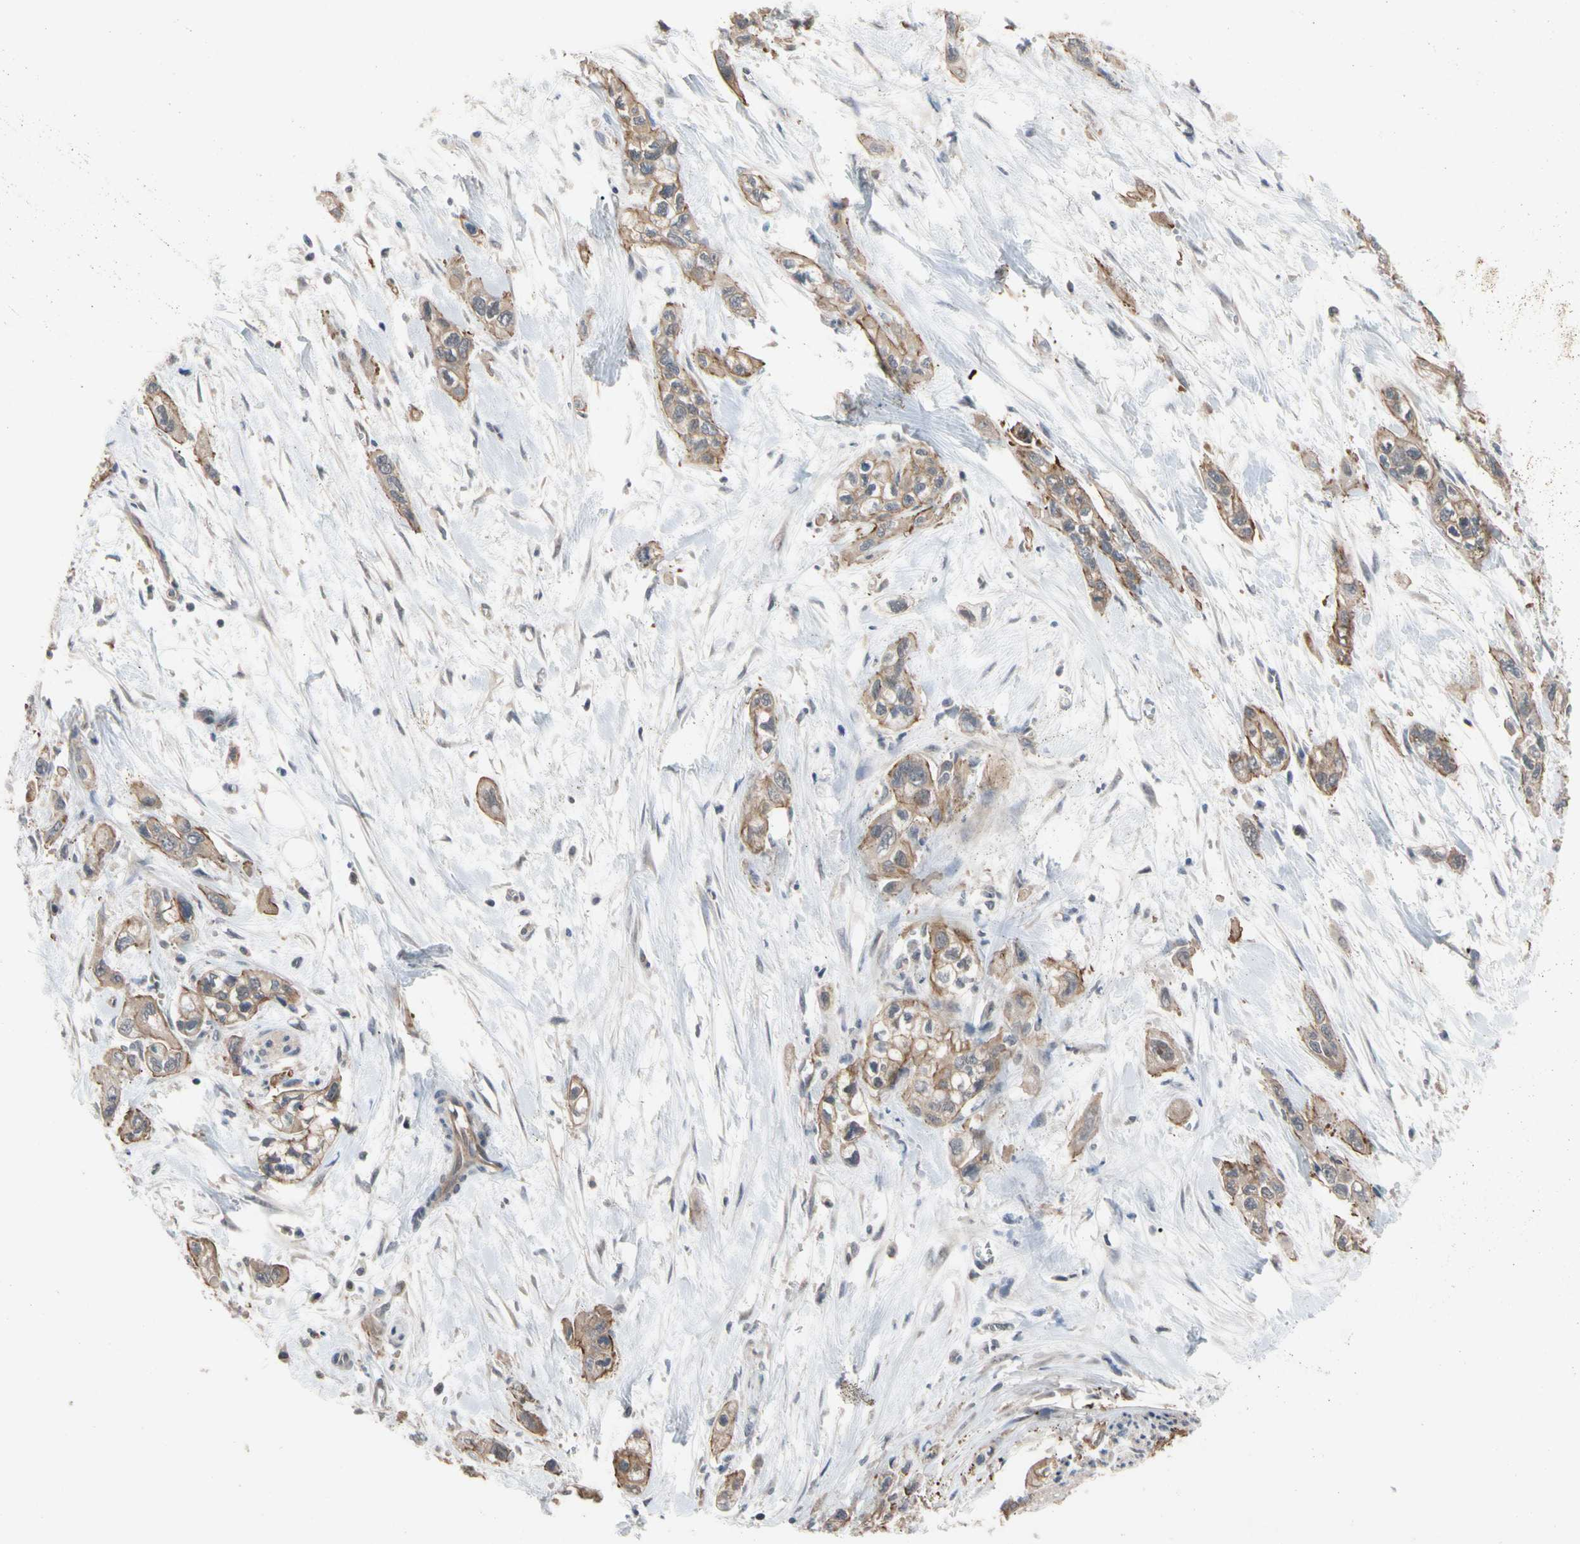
{"staining": {"intensity": "moderate", "quantity": ">75%", "location": "cytoplasmic/membranous"}, "tissue": "pancreatic cancer", "cell_type": "Tumor cells", "image_type": "cancer", "snomed": [{"axis": "morphology", "description": "Adenocarcinoma, NOS"}, {"axis": "topography", "description": "Pancreas"}], "caption": "A brown stain shows moderate cytoplasmic/membranous expression of a protein in pancreatic cancer (adenocarcinoma) tumor cells.", "gene": "DPP8", "patient": {"sex": "male", "age": 74}}